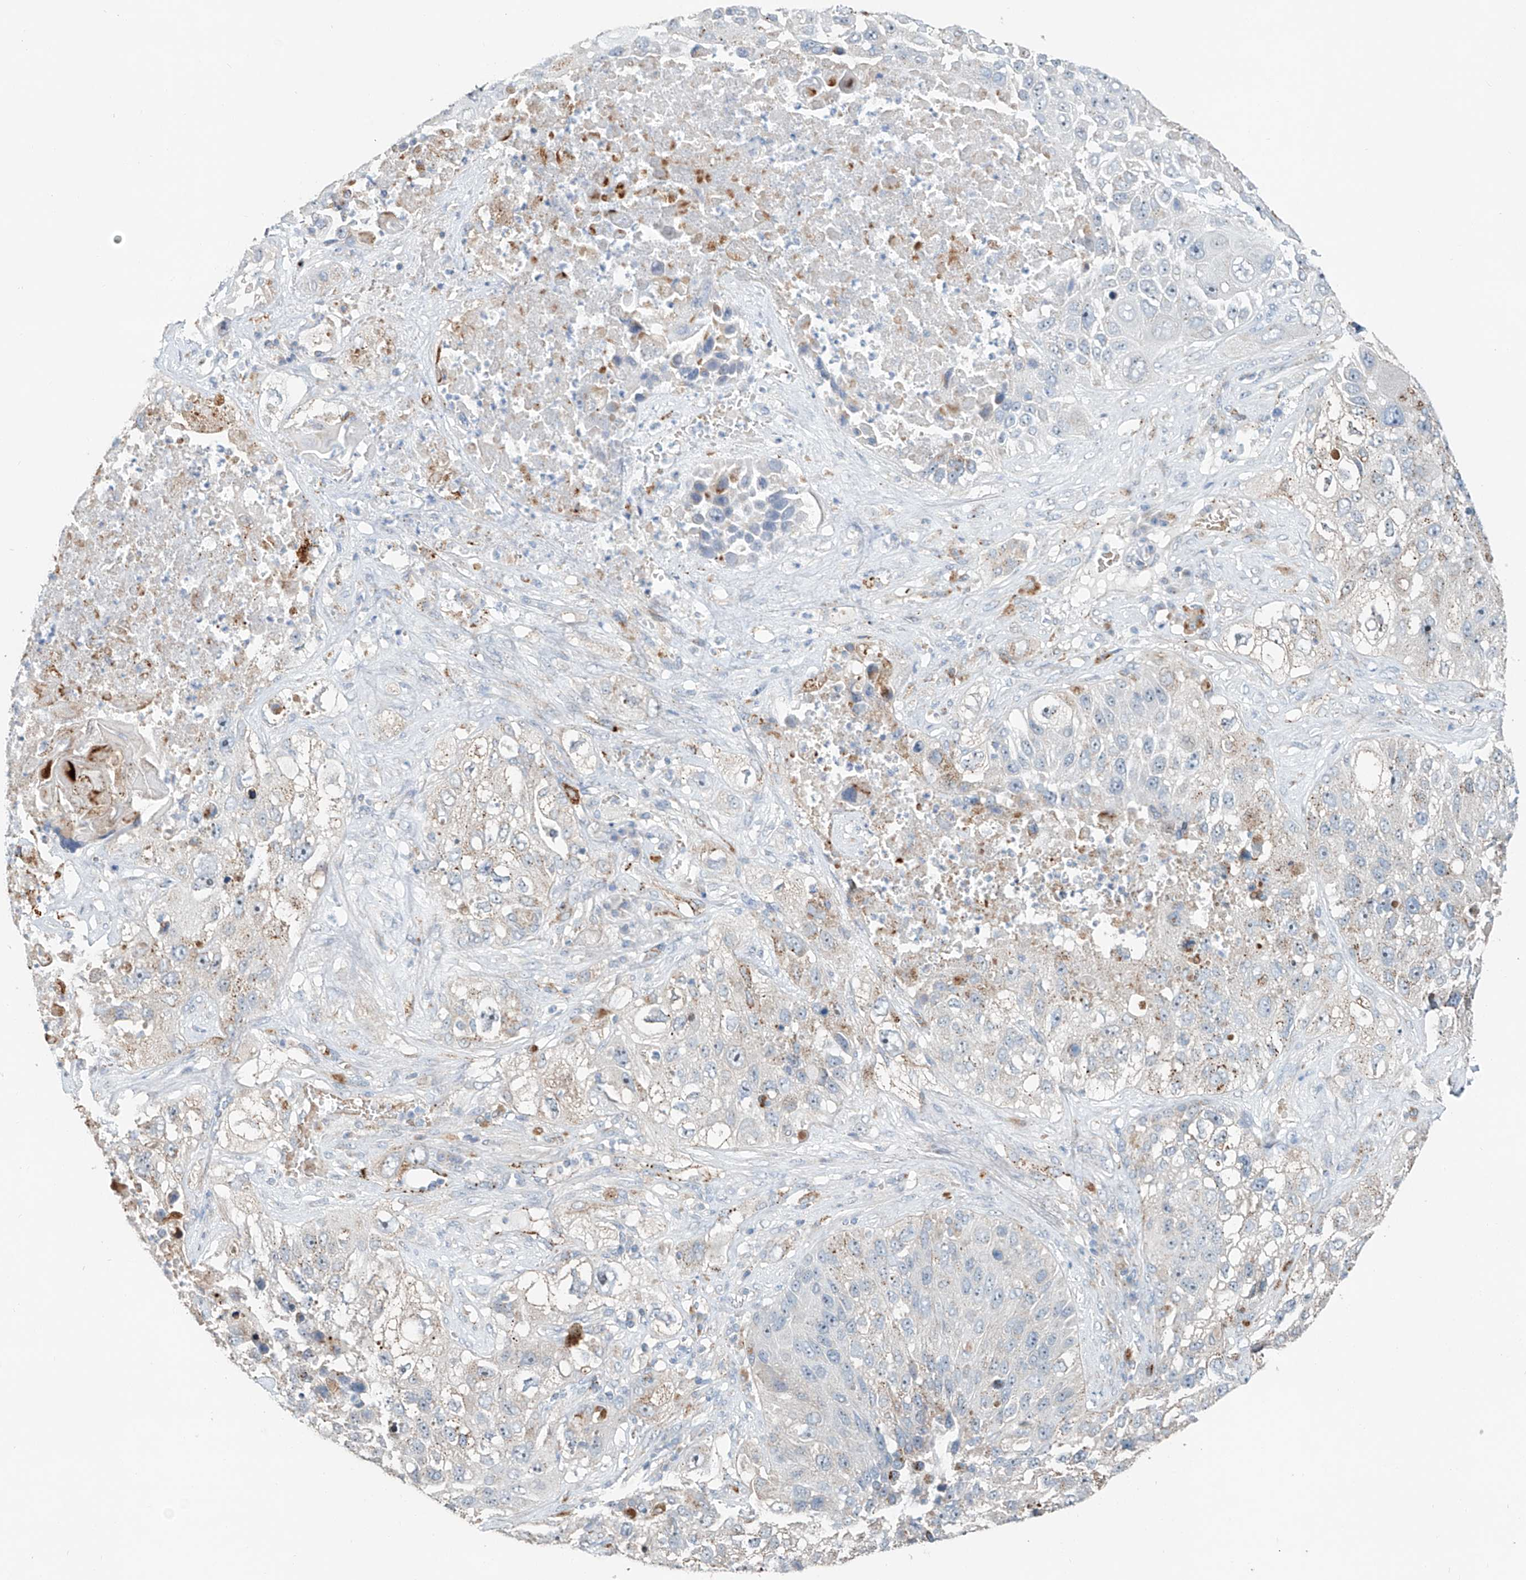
{"staining": {"intensity": "negative", "quantity": "none", "location": "none"}, "tissue": "lung cancer", "cell_type": "Tumor cells", "image_type": "cancer", "snomed": [{"axis": "morphology", "description": "Squamous cell carcinoma, NOS"}, {"axis": "topography", "description": "Lung"}], "caption": "This is a histopathology image of immunohistochemistry staining of lung cancer, which shows no positivity in tumor cells.", "gene": "TRIM47", "patient": {"sex": "male", "age": 61}}